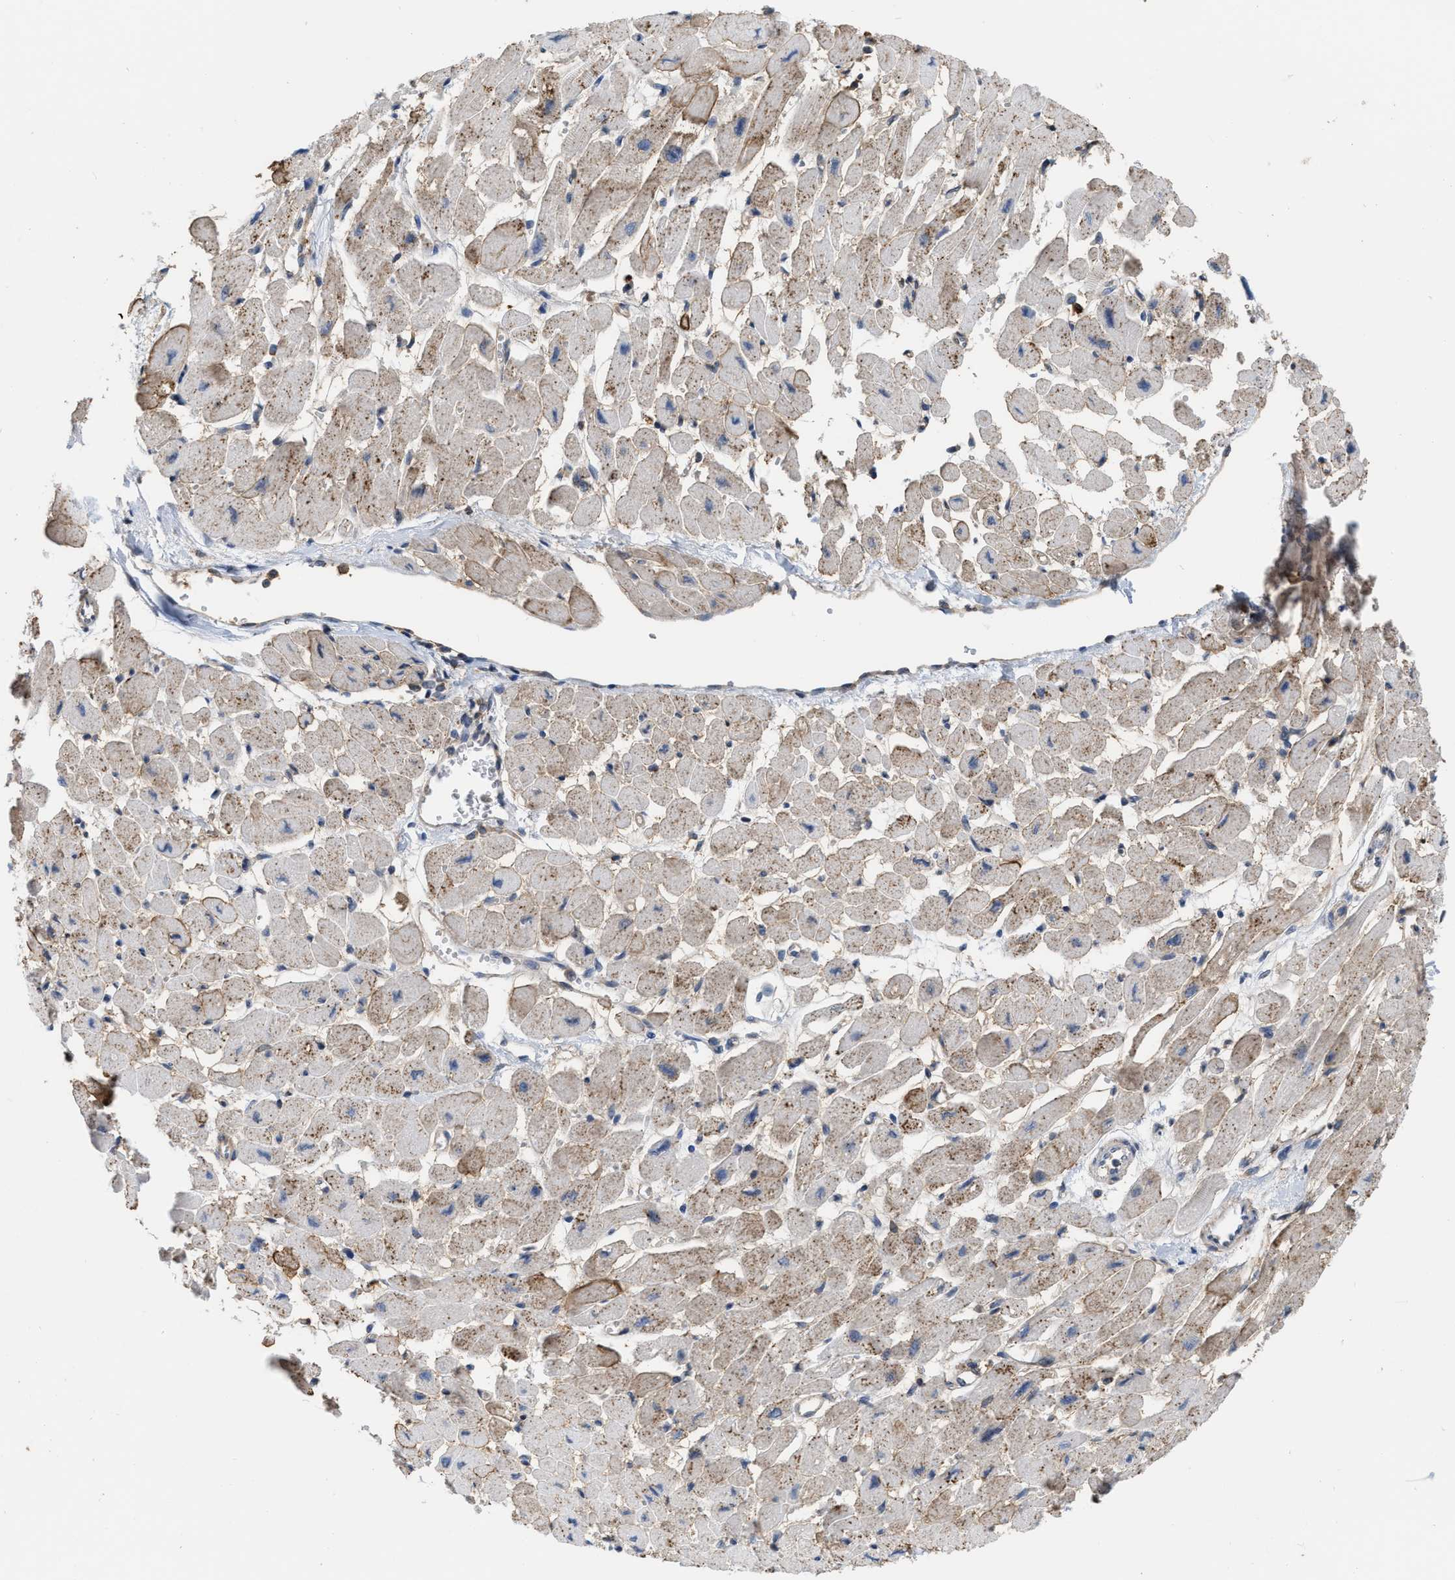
{"staining": {"intensity": "weak", "quantity": ">75%", "location": "cytoplasmic/membranous"}, "tissue": "heart muscle", "cell_type": "Cardiomyocytes", "image_type": "normal", "snomed": [{"axis": "morphology", "description": "Normal tissue, NOS"}, {"axis": "topography", "description": "Heart"}], "caption": "A low amount of weak cytoplasmic/membranous staining is seen in about >75% of cardiomyocytes in normal heart muscle.", "gene": "BAIAP2L1", "patient": {"sex": "female", "age": 54}}